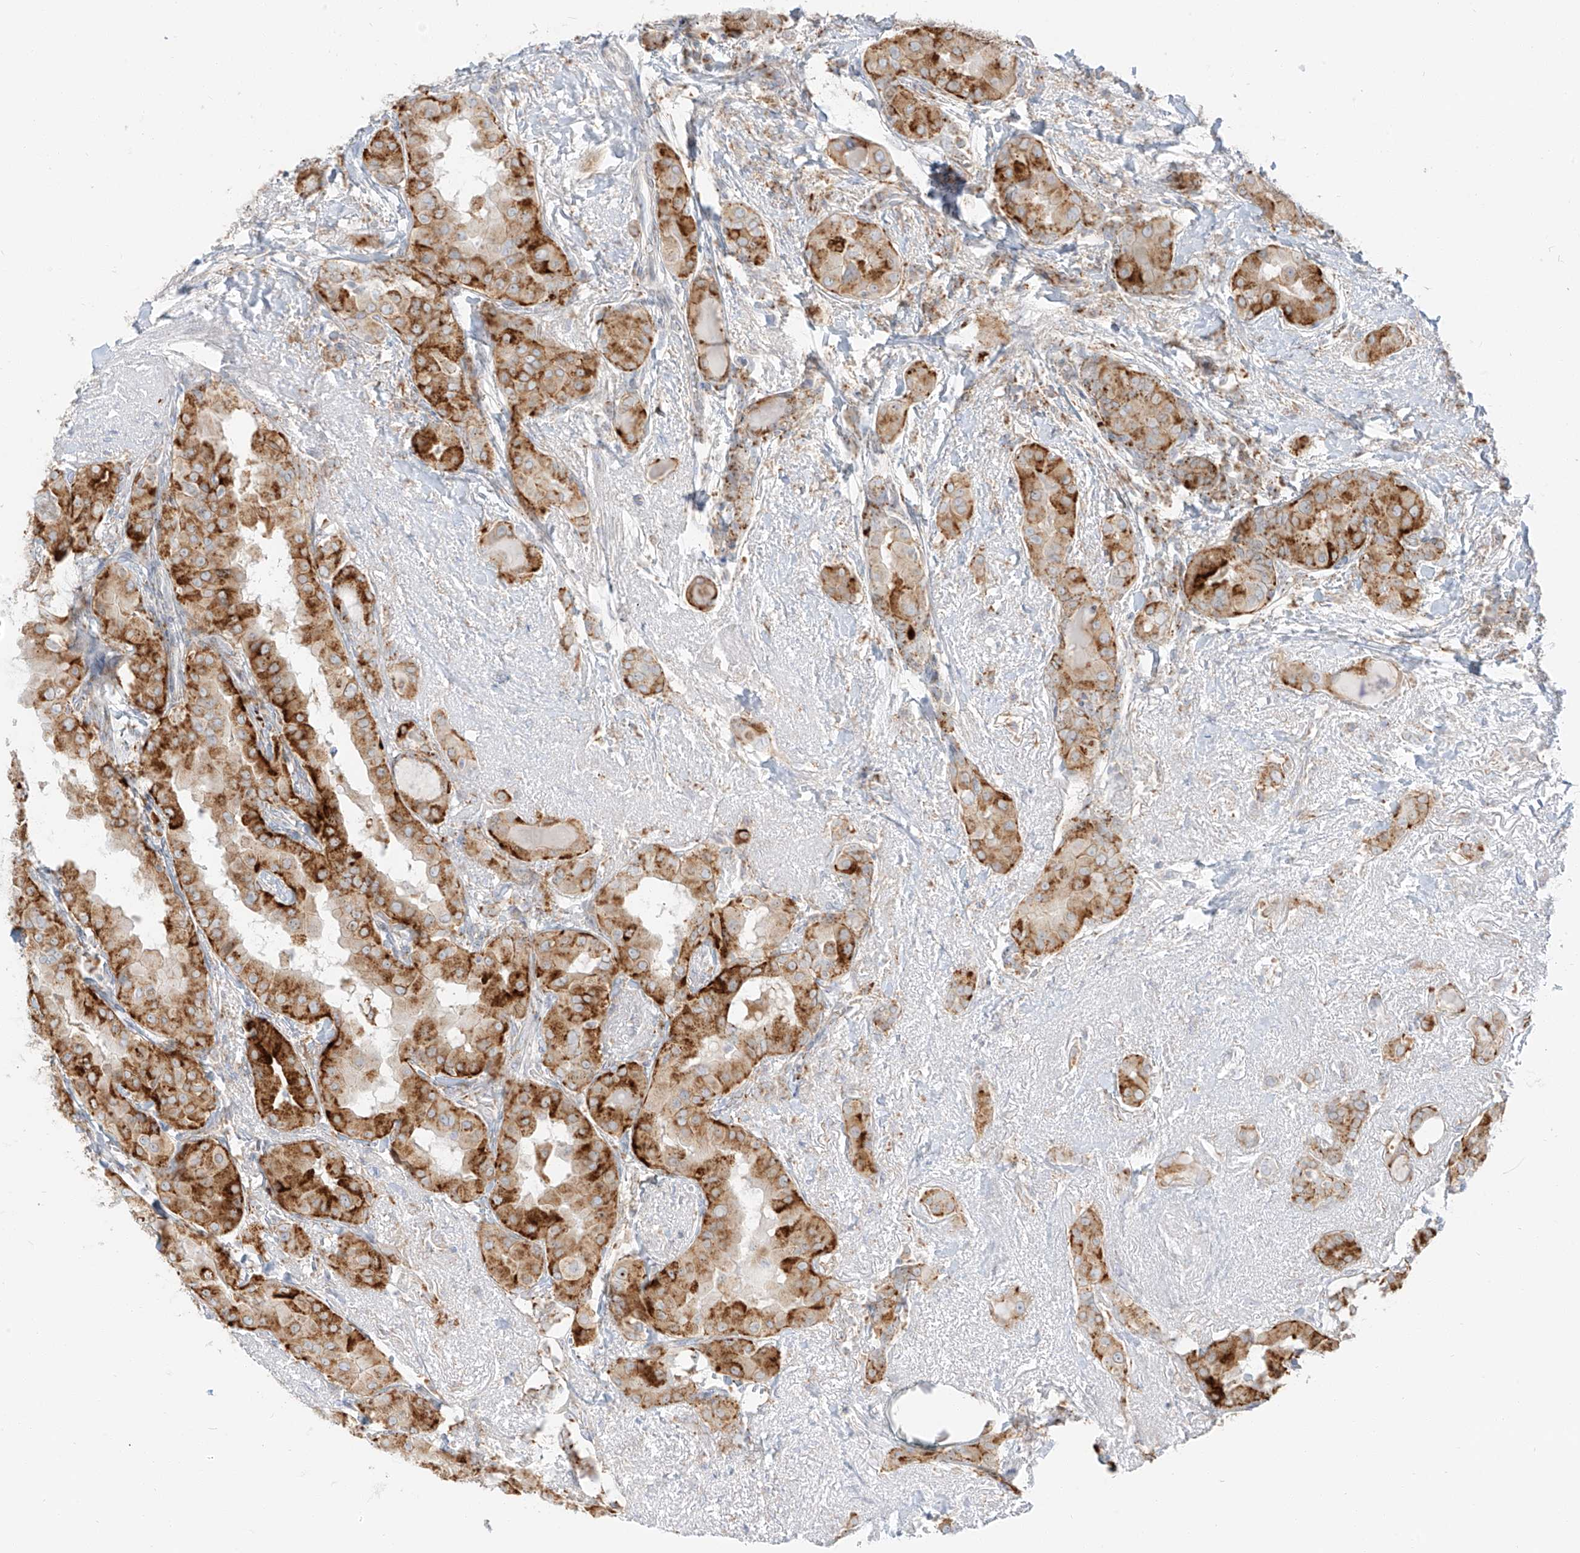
{"staining": {"intensity": "strong", "quantity": ">75%", "location": "cytoplasmic/membranous"}, "tissue": "thyroid cancer", "cell_type": "Tumor cells", "image_type": "cancer", "snomed": [{"axis": "morphology", "description": "Papillary adenocarcinoma, NOS"}, {"axis": "topography", "description": "Thyroid gland"}], "caption": "DAB immunohistochemical staining of papillary adenocarcinoma (thyroid) displays strong cytoplasmic/membranous protein expression in approximately >75% of tumor cells.", "gene": "SLC35F6", "patient": {"sex": "male", "age": 33}}